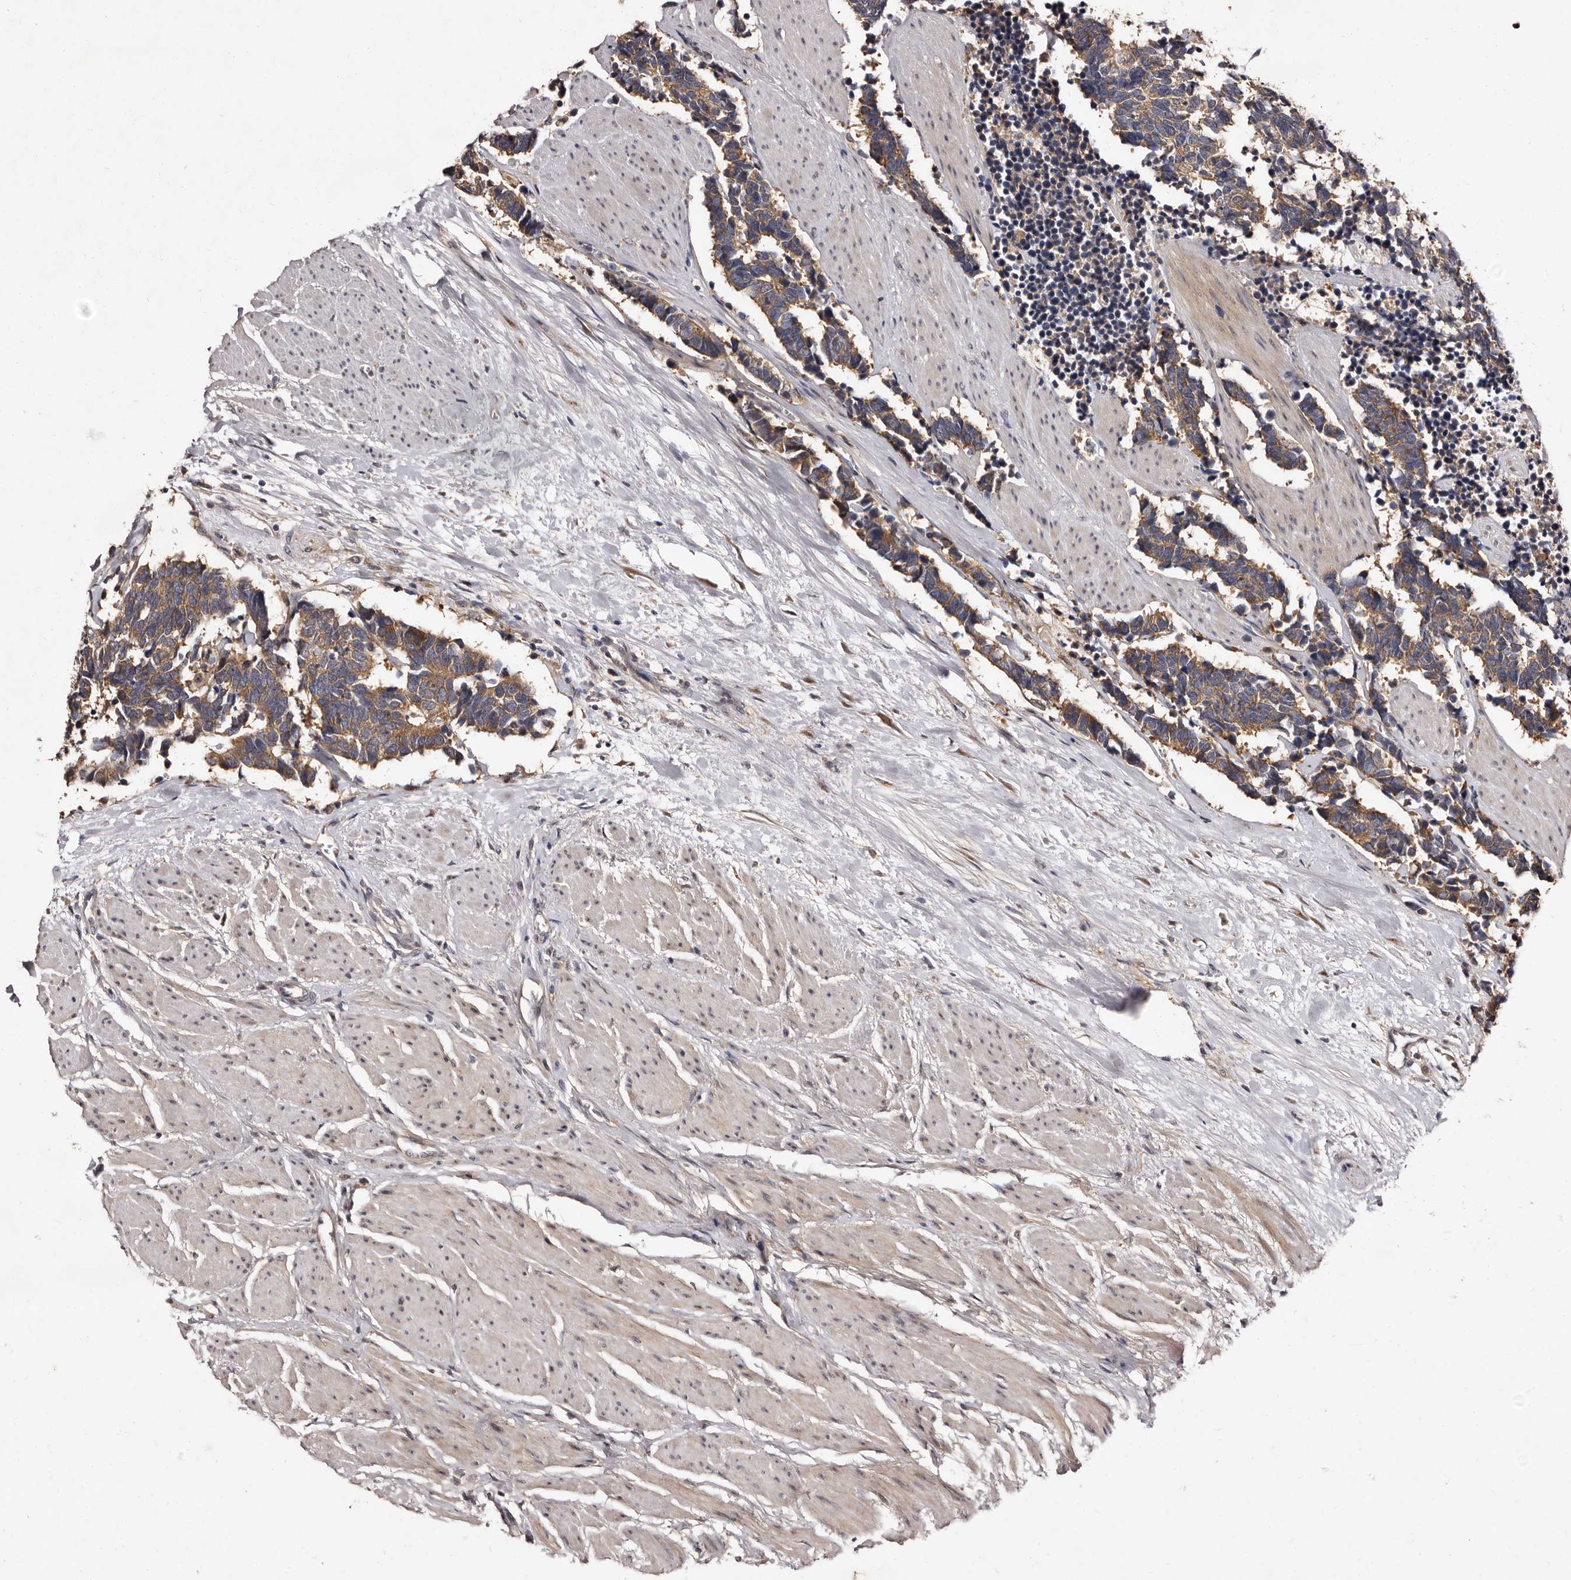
{"staining": {"intensity": "moderate", "quantity": ">75%", "location": "cytoplasmic/membranous"}, "tissue": "carcinoid", "cell_type": "Tumor cells", "image_type": "cancer", "snomed": [{"axis": "morphology", "description": "Carcinoma, NOS"}, {"axis": "morphology", "description": "Carcinoid, malignant, NOS"}, {"axis": "topography", "description": "Urinary bladder"}], "caption": "This image exhibits immunohistochemistry (IHC) staining of carcinoma, with medium moderate cytoplasmic/membranous positivity in approximately >75% of tumor cells.", "gene": "FAM91A1", "patient": {"sex": "male", "age": 57}}